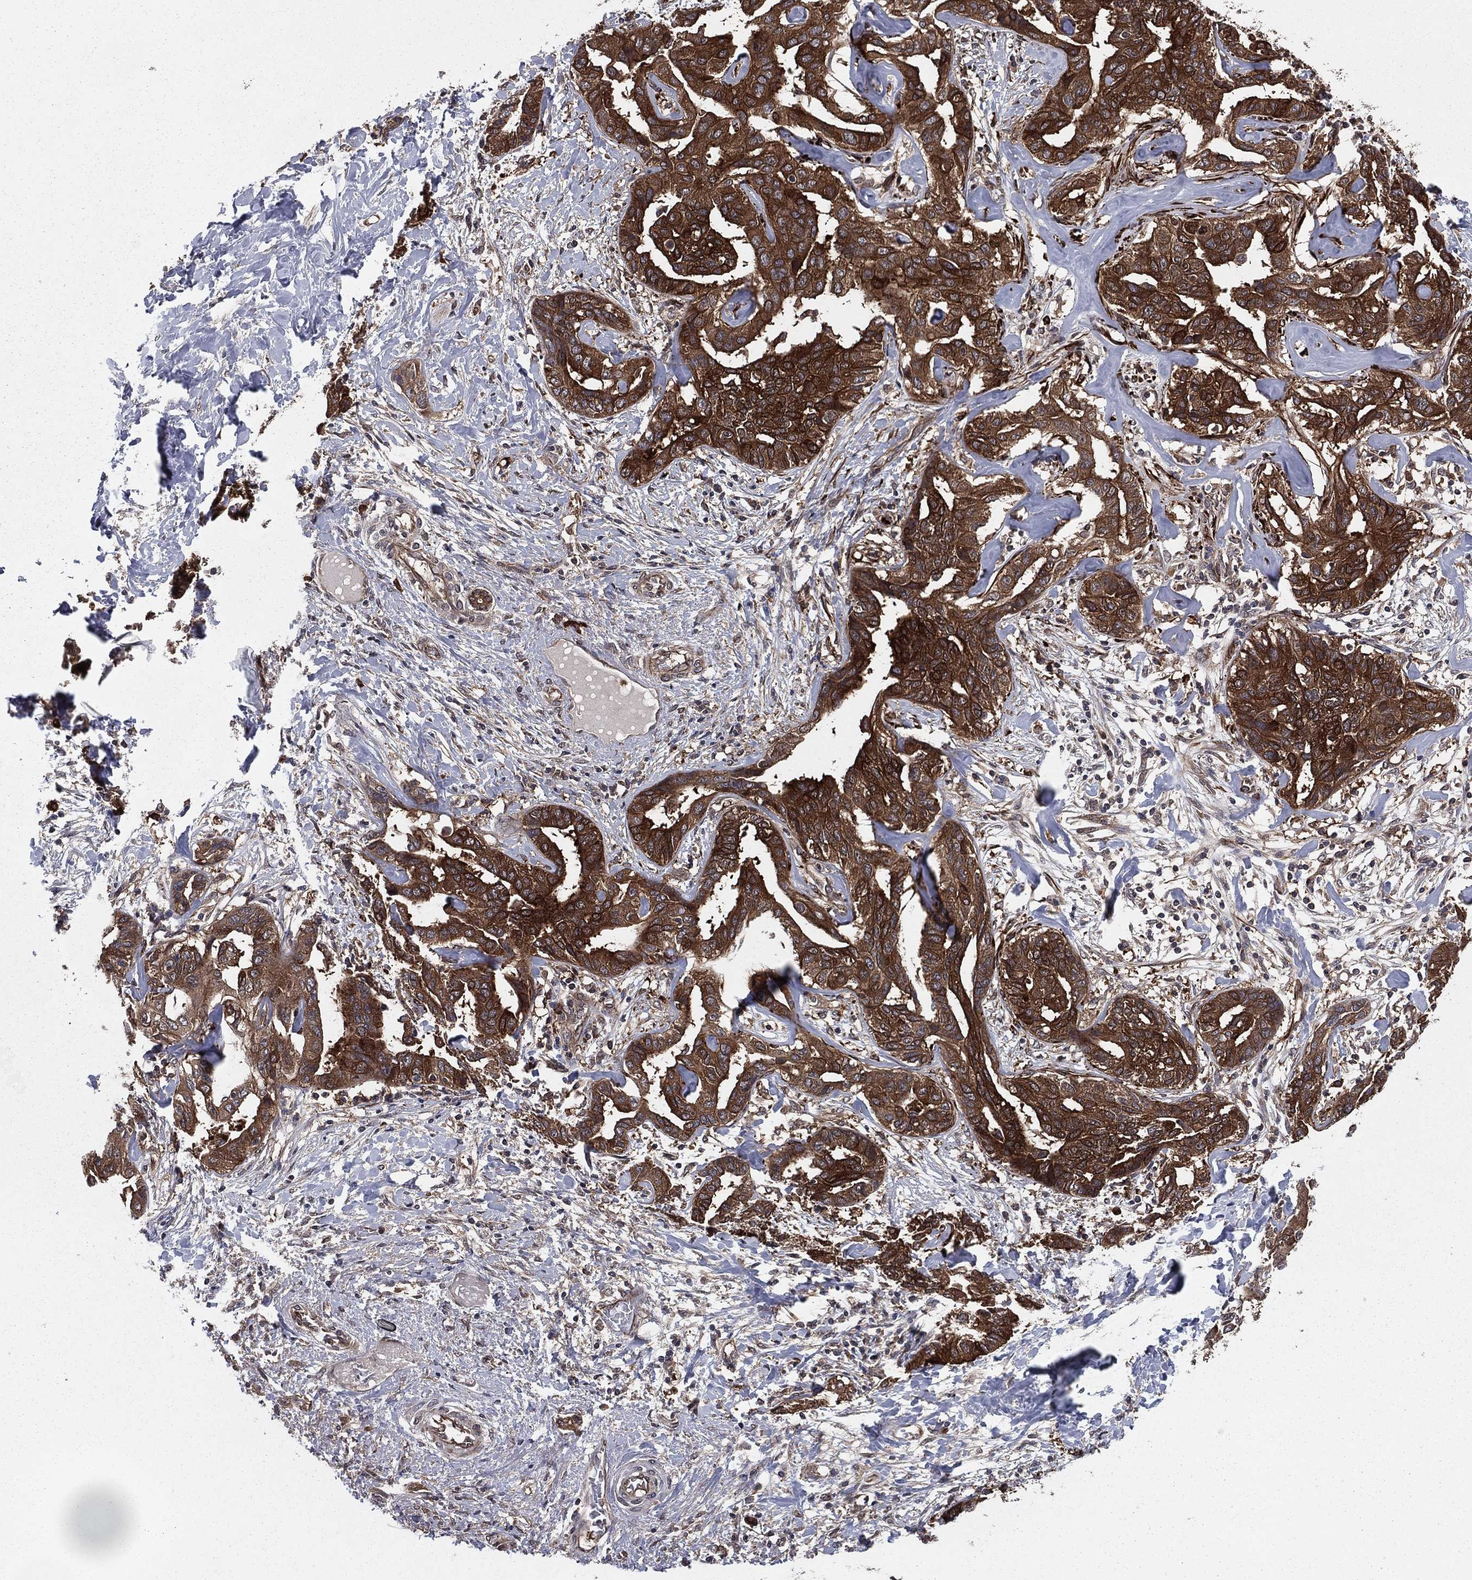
{"staining": {"intensity": "strong", "quantity": ">75%", "location": "cytoplasmic/membranous"}, "tissue": "liver cancer", "cell_type": "Tumor cells", "image_type": "cancer", "snomed": [{"axis": "morphology", "description": "Cholangiocarcinoma"}, {"axis": "topography", "description": "Liver"}], "caption": "Liver cholangiocarcinoma was stained to show a protein in brown. There is high levels of strong cytoplasmic/membranous staining in approximately >75% of tumor cells.", "gene": "CERT1", "patient": {"sex": "male", "age": 59}}